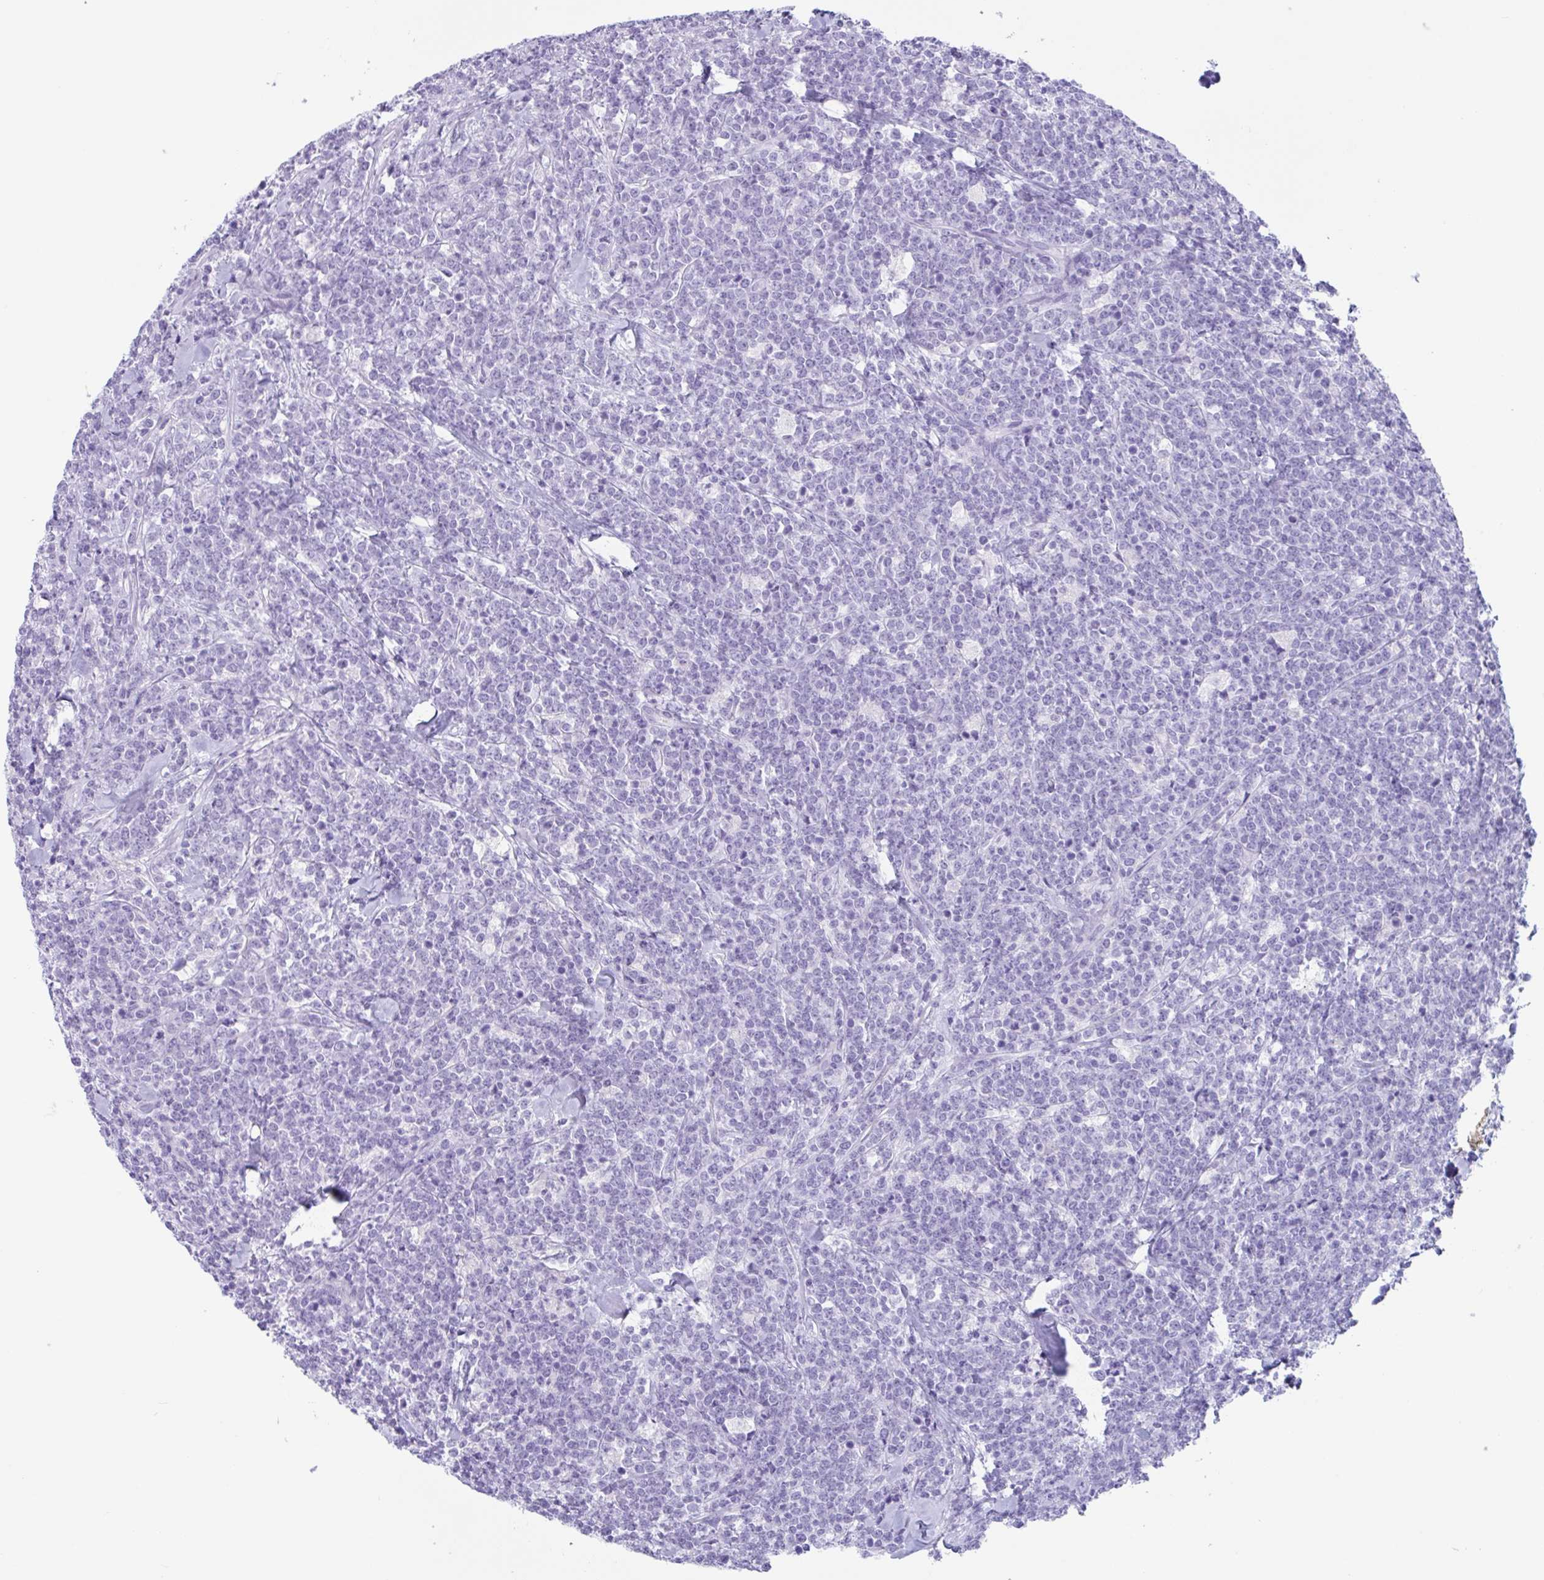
{"staining": {"intensity": "negative", "quantity": "none", "location": "none"}, "tissue": "lymphoma", "cell_type": "Tumor cells", "image_type": "cancer", "snomed": [{"axis": "morphology", "description": "Malignant lymphoma, non-Hodgkin's type, High grade"}, {"axis": "topography", "description": "Small intestine"}, {"axis": "topography", "description": "Colon"}], "caption": "Immunohistochemistry (IHC) photomicrograph of neoplastic tissue: human high-grade malignant lymphoma, non-Hodgkin's type stained with DAB (3,3'-diaminobenzidine) shows no significant protein positivity in tumor cells. The staining was performed using DAB to visualize the protein expression in brown, while the nuclei were stained in blue with hematoxylin (Magnification: 20x).", "gene": "TAS2R41", "patient": {"sex": "male", "age": 8}}